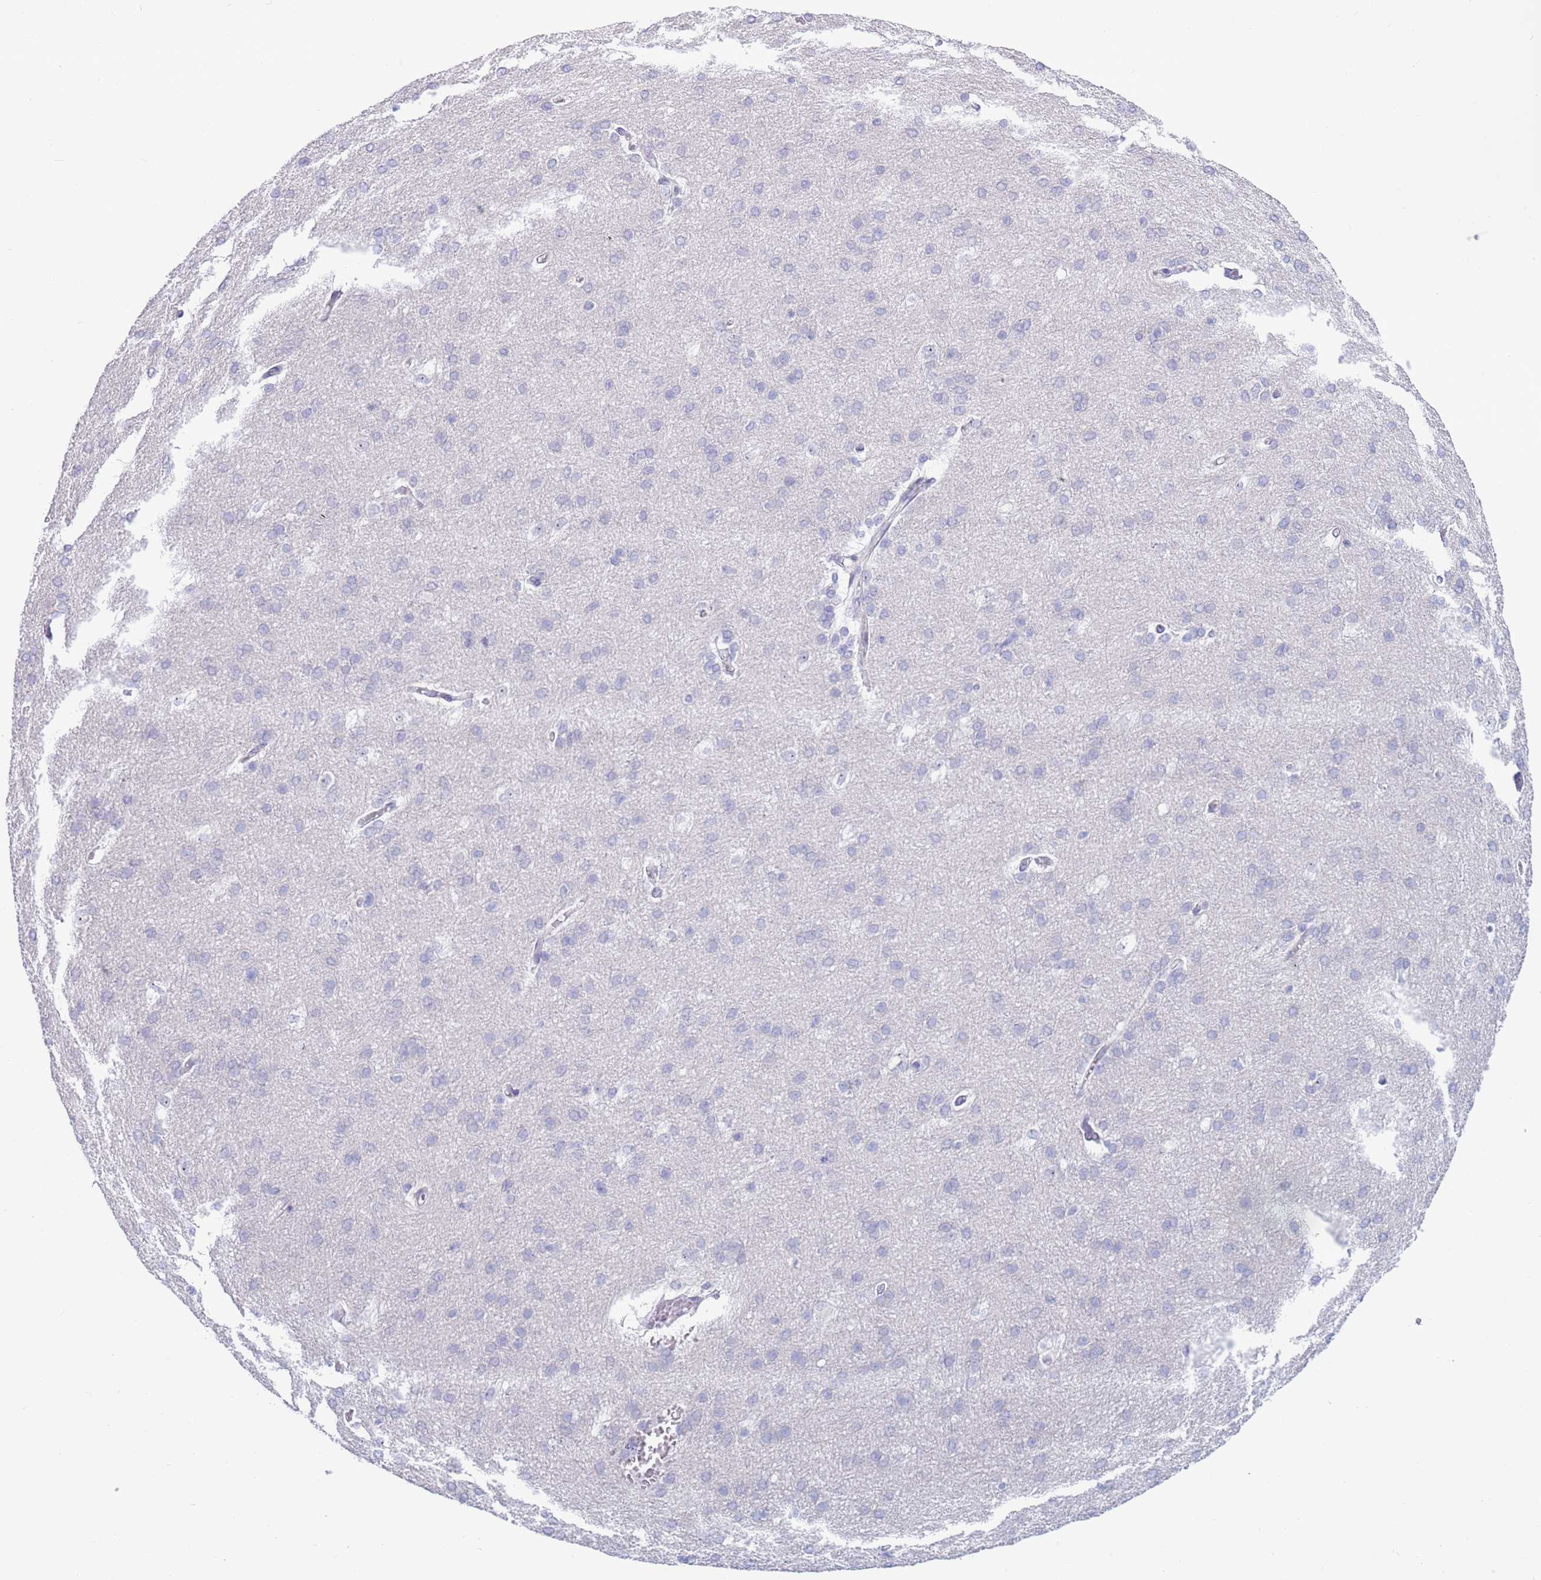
{"staining": {"intensity": "negative", "quantity": "none", "location": "none"}, "tissue": "cerebral cortex", "cell_type": "Endothelial cells", "image_type": "normal", "snomed": [{"axis": "morphology", "description": "Normal tissue, NOS"}, {"axis": "topography", "description": "Cerebral cortex"}], "caption": "An immunohistochemistry (IHC) micrograph of unremarkable cerebral cortex is shown. There is no staining in endothelial cells of cerebral cortex.", "gene": "UCMA", "patient": {"sex": "male", "age": 62}}